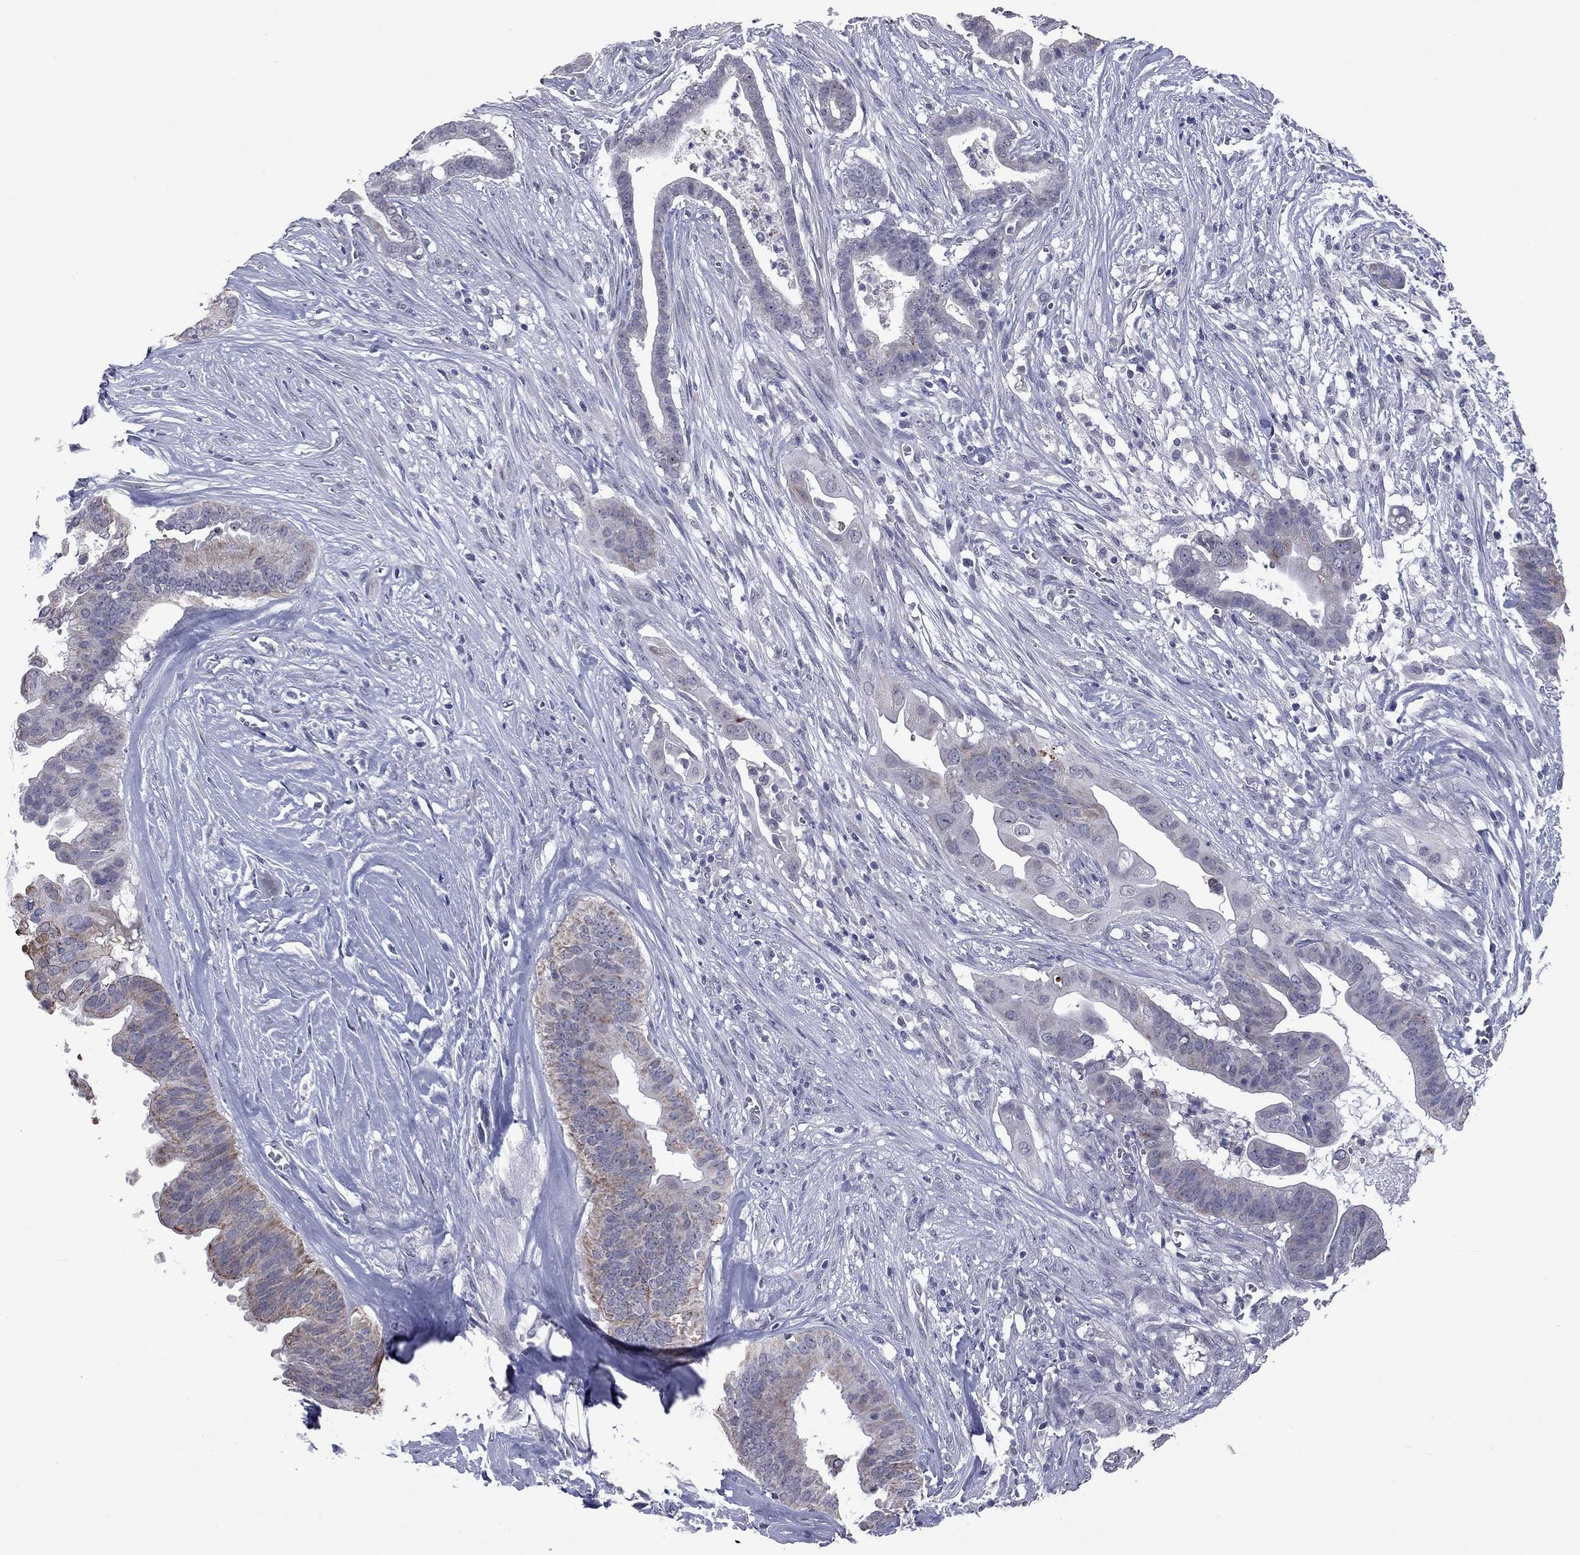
{"staining": {"intensity": "moderate", "quantity": "<25%", "location": "cytoplasmic/membranous"}, "tissue": "pancreatic cancer", "cell_type": "Tumor cells", "image_type": "cancer", "snomed": [{"axis": "morphology", "description": "Adenocarcinoma, NOS"}, {"axis": "topography", "description": "Pancreas"}], "caption": "Pancreatic cancer stained with DAB (3,3'-diaminobenzidine) IHC shows low levels of moderate cytoplasmic/membranous expression in about <25% of tumor cells. (Stains: DAB (3,3'-diaminobenzidine) in brown, nuclei in blue, Microscopy: brightfield microscopy at high magnification).", "gene": "SHOC2", "patient": {"sex": "male", "age": 61}}